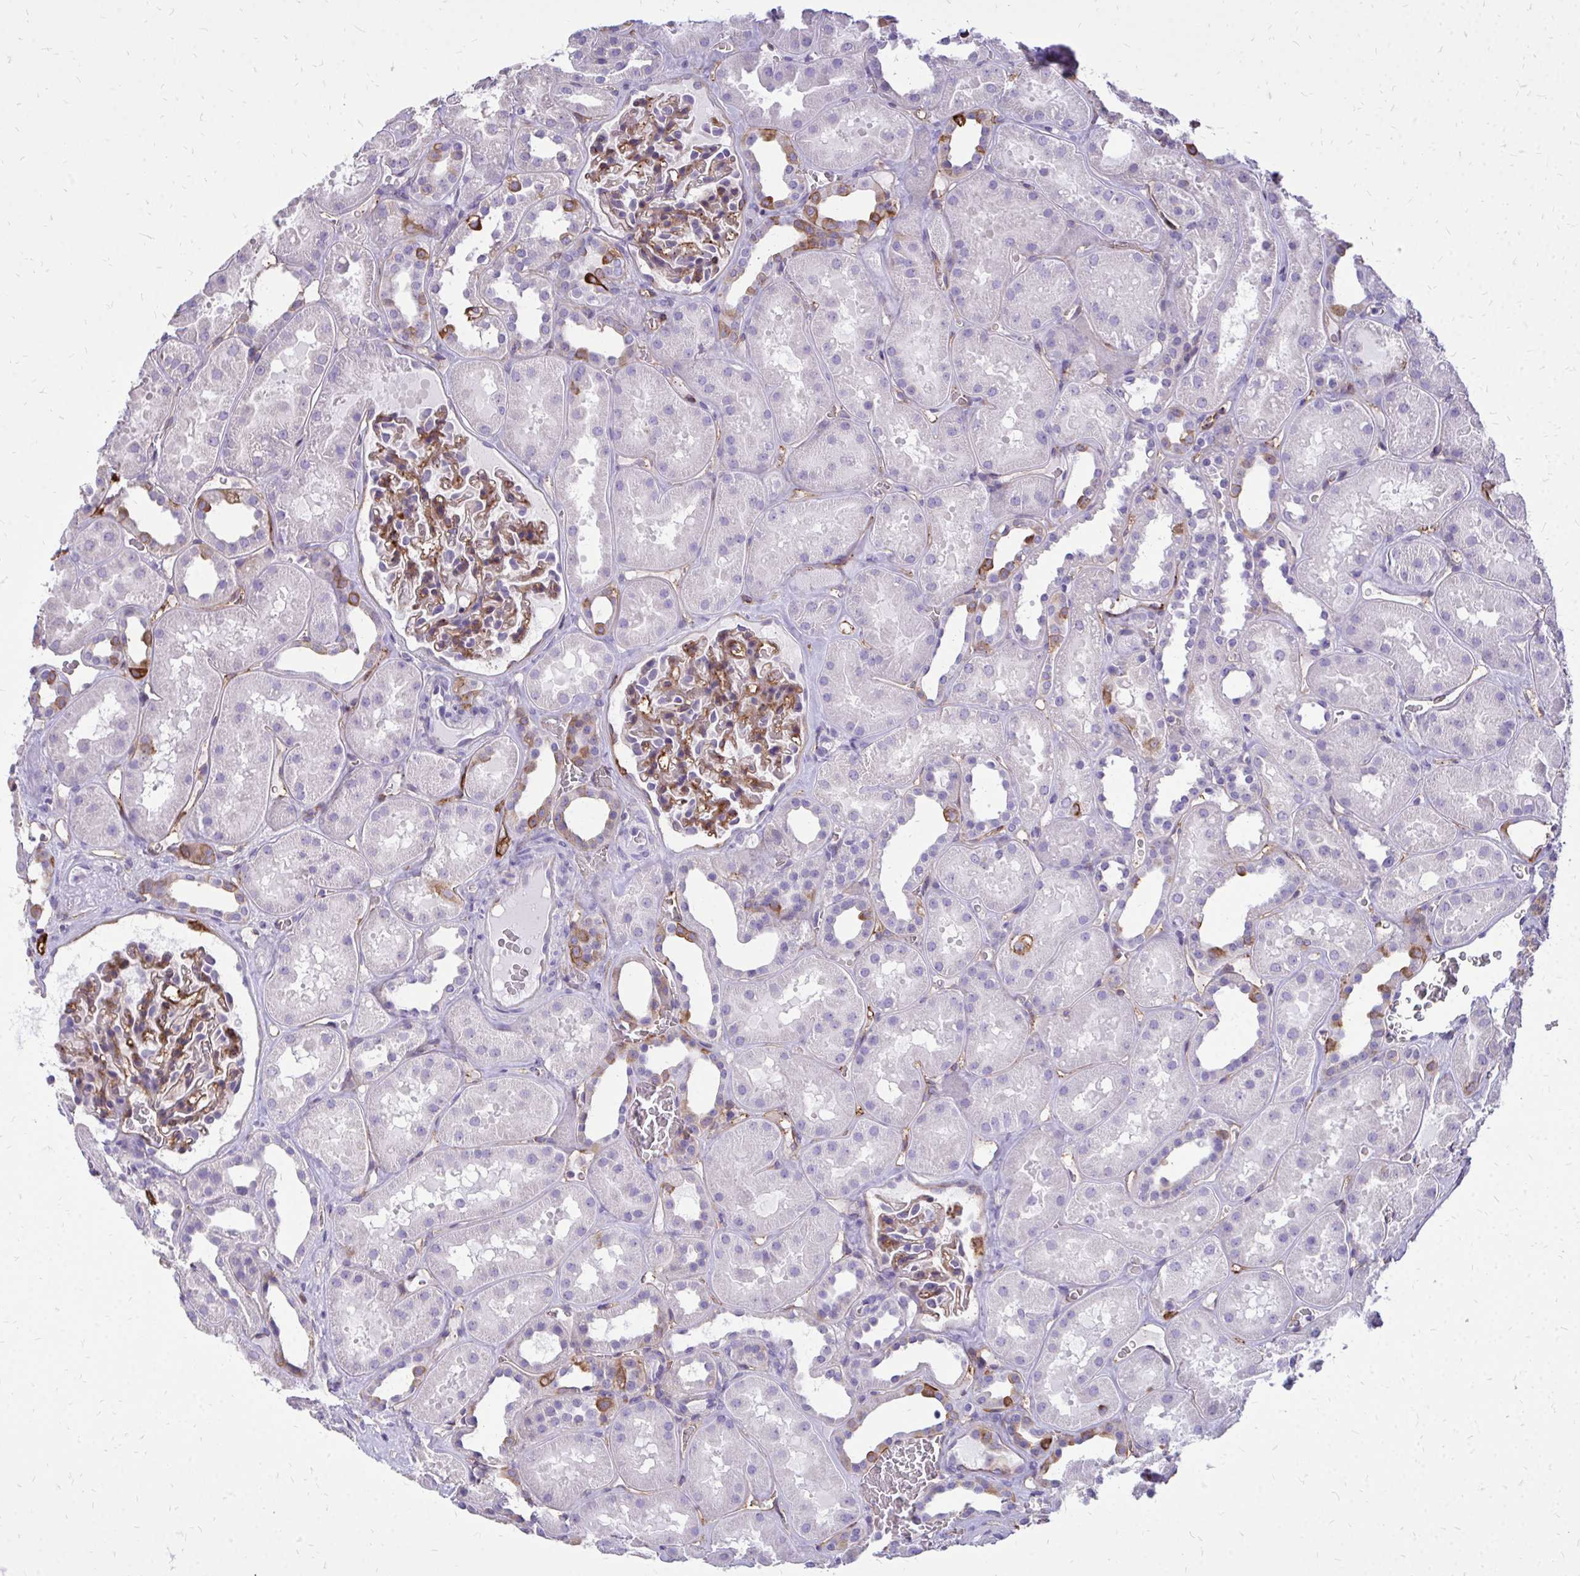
{"staining": {"intensity": "moderate", "quantity": "25%-75%", "location": "cytoplasmic/membranous"}, "tissue": "kidney", "cell_type": "Cells in glomeruli", "image_type": "normal", "snomed": [{"axis": "morphology", "description": "Normal tissue, NOS"}, {"axis": "topography", "description": "Kidney"}], "caption": "Approximately 25%-75% of cells in glomeruli in benign kidney demonstrate moderate cytoplasmic/membranous protein expression as visualized by brown immunohistochemical staining.", "gene": "MARCKSL1", "patient": {"sex": "female", "age": 41}}